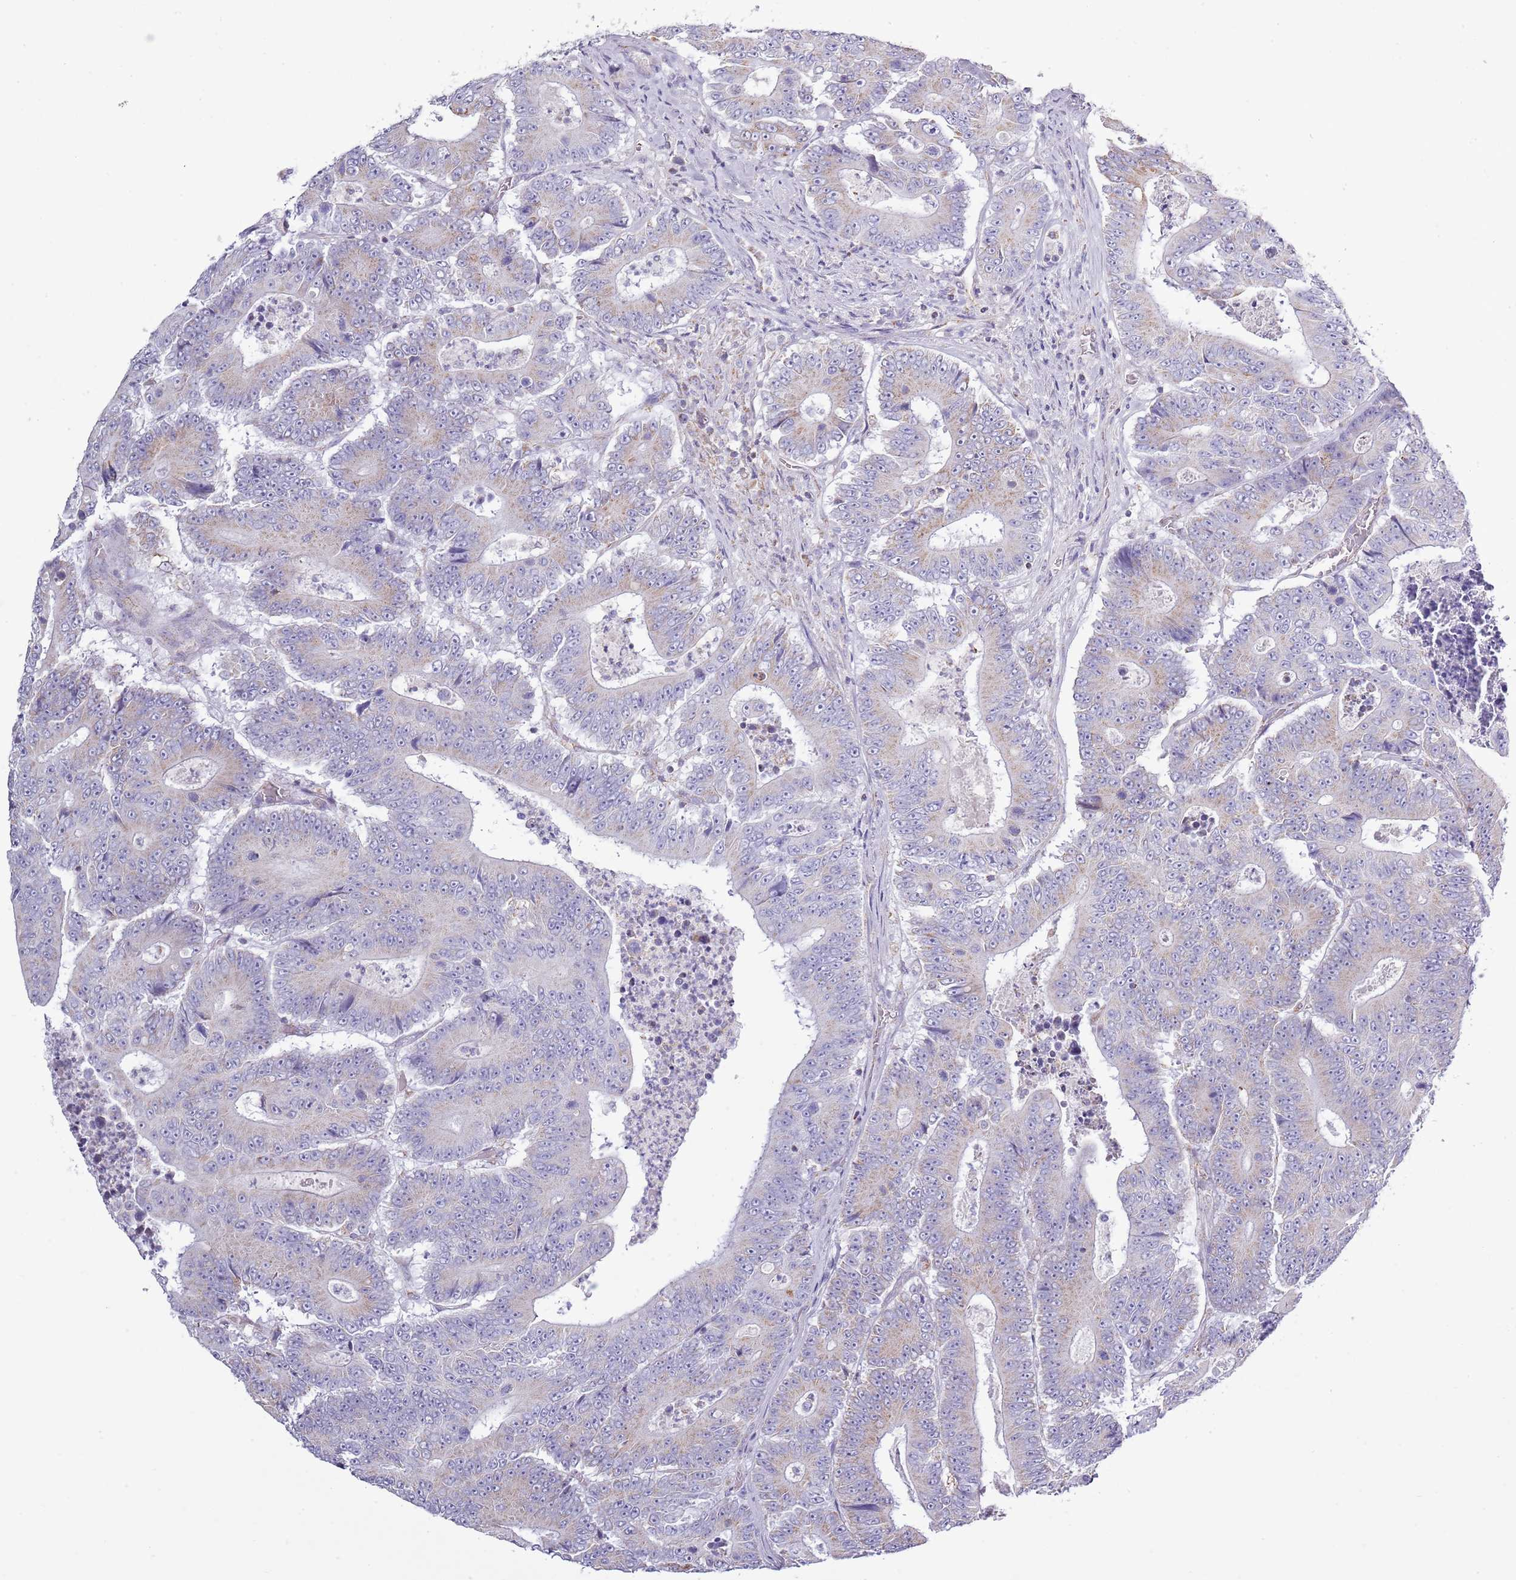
{"staining": {"intensity": "weak", "quantity": "<25%", "location": "cytoplasmic/membranous"}, "tissue": "colorectal cancer", "cell_type": "Tumor cells", "image_type": "cancer", "snomed": [{"axis": "morphology", "description": "Adenocarcinoma, NOS"}, {"axis": "topography", "description": "Colon"}], "caption": "An immunohistochemistry image of adenocarcinoma (colorectal) is shown. There is no staining in tumor cells of adenocarcinoma (colorectal).", "gene": "SLC23A1", "patient": {"sex": "male", "age": 83}}